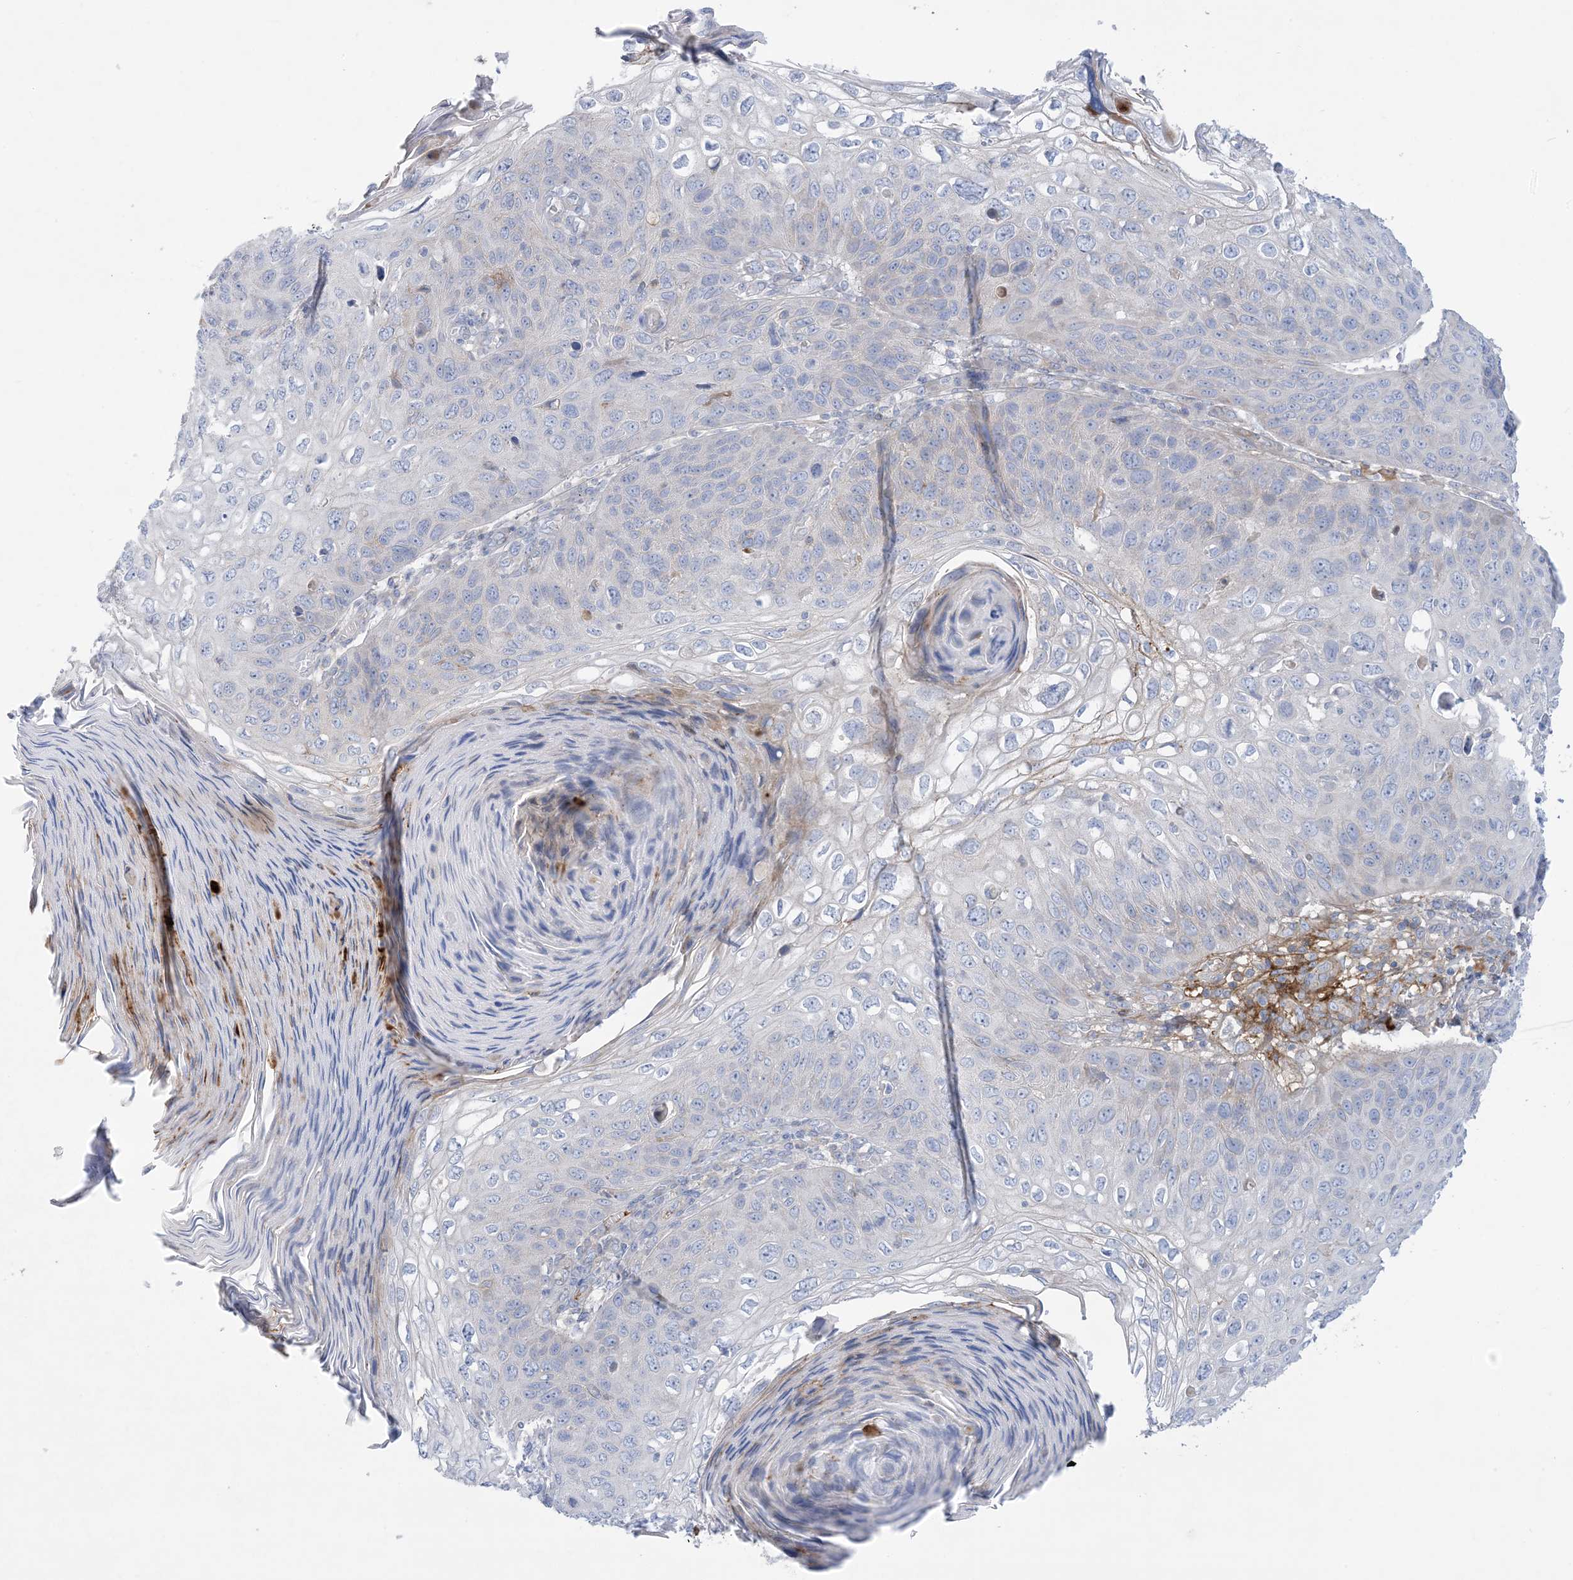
{"staining": {"intensity": "negative", "quantity": "none", "location": "none"}, "tissue": "skin cancer", "cell_type": "Tumor cells", "image_type": "cancer", "snomed": [{"axis": "morphology", "description": "Squamous cell carcinoma, NOS"}, {"axis": "topography", "description": "Skin"}], "caption": "Immunohistochemical staining of skin cancer (squamous cell carcinoma) displays no significant expression in tumor cells.", "gene": "ATP11C", "patient": {"sex": "female", "age": 90}}